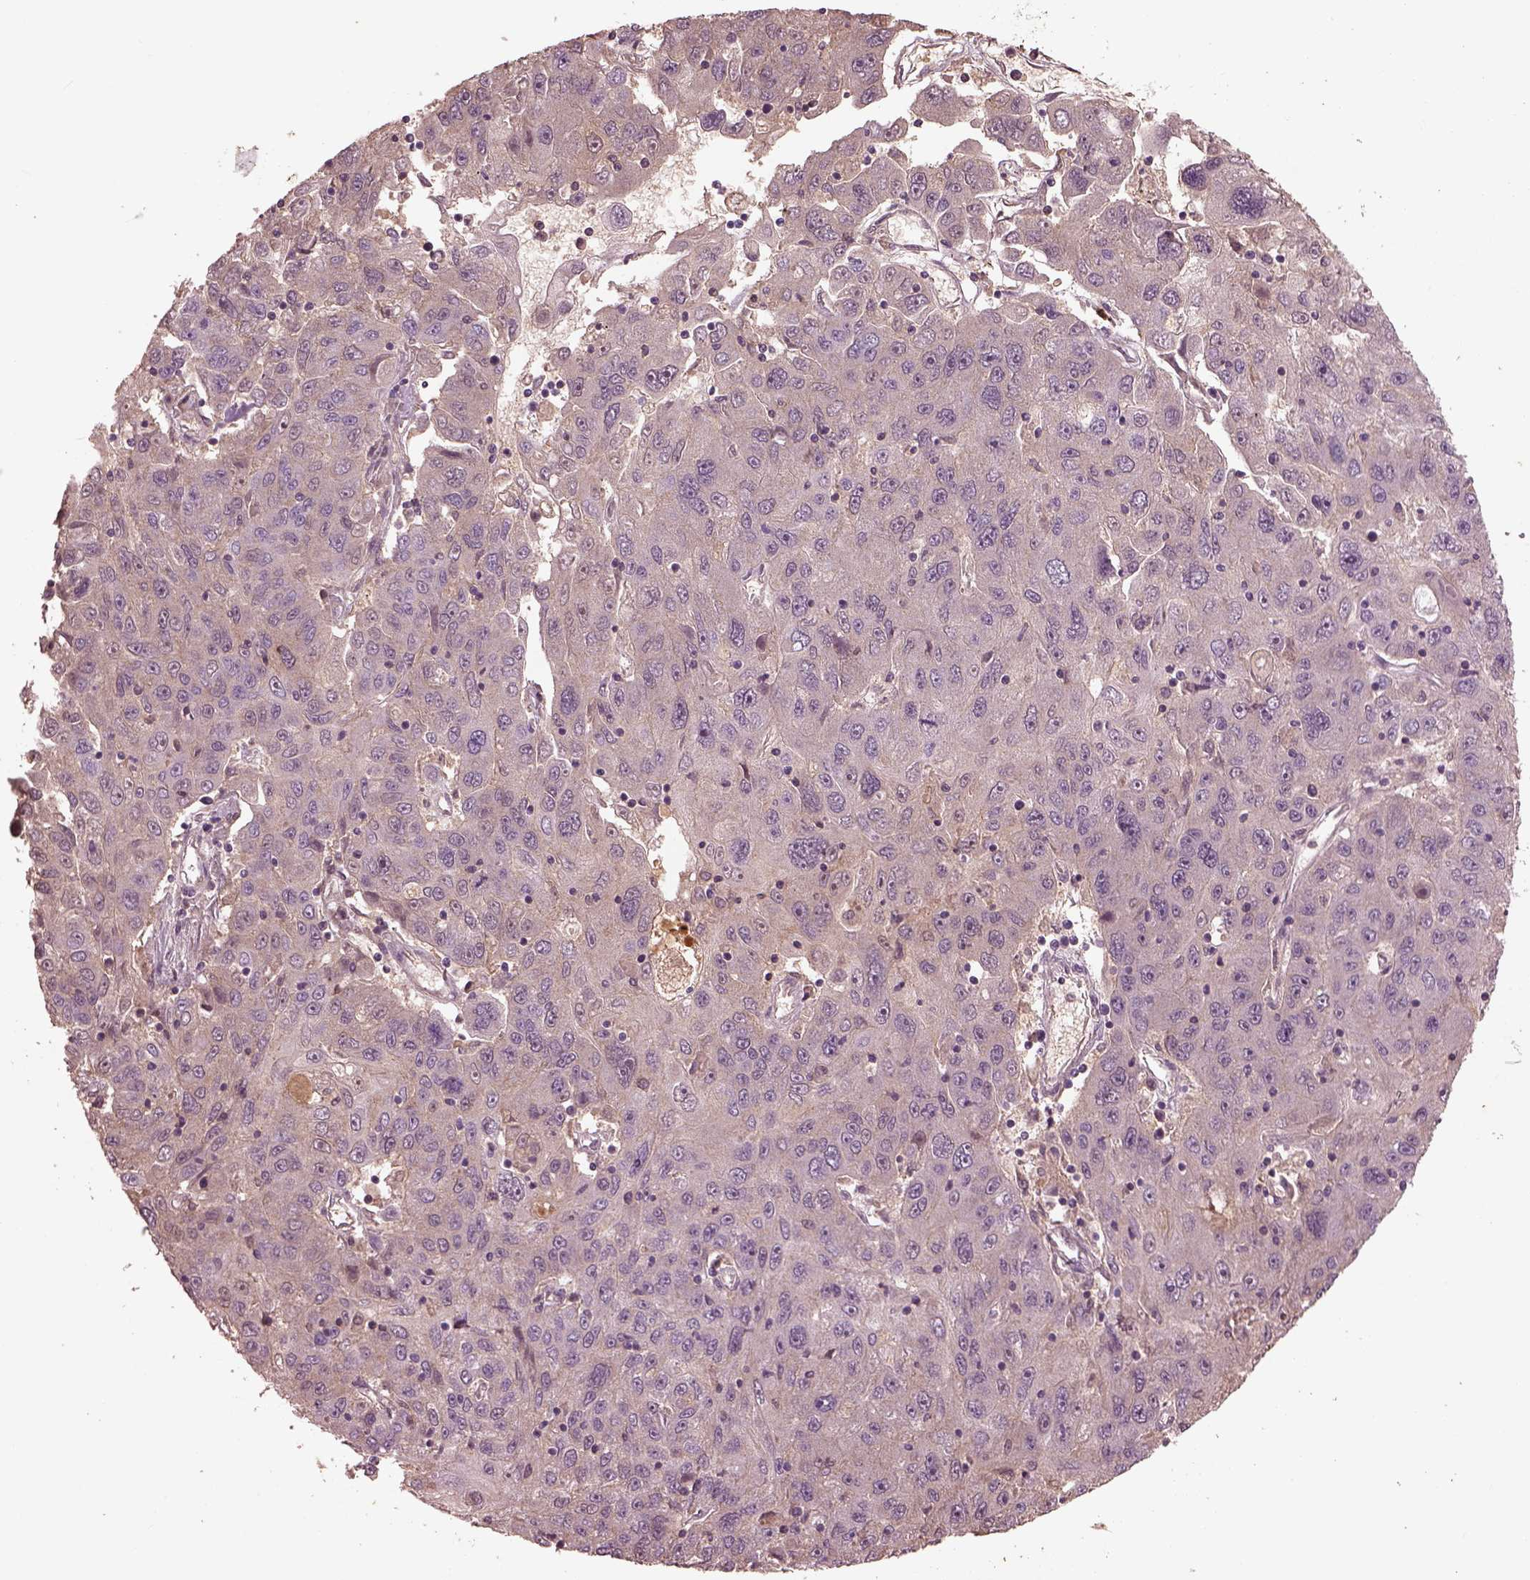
{"staining": {"intensity": "negative", "quantity": "none", "location": "none"}, "tissue": "stomach cancer", "cell_type": "Tumor cells", "image_type": "cancer", "snomed": [{"axis": "morphology", "description": "Adenocarcinoma, NOS"}, {"axis": "topography", "description": "Stomach"}], "caption": "Tumor cells are negative for brown protein staining in stomach cancer (adenocarcinoma). (DAB immunohistochemistry (IHC) with hematoxylin counter stain).", "gene": "PTX4", "patient": {"sex": "male", "age": 56}}